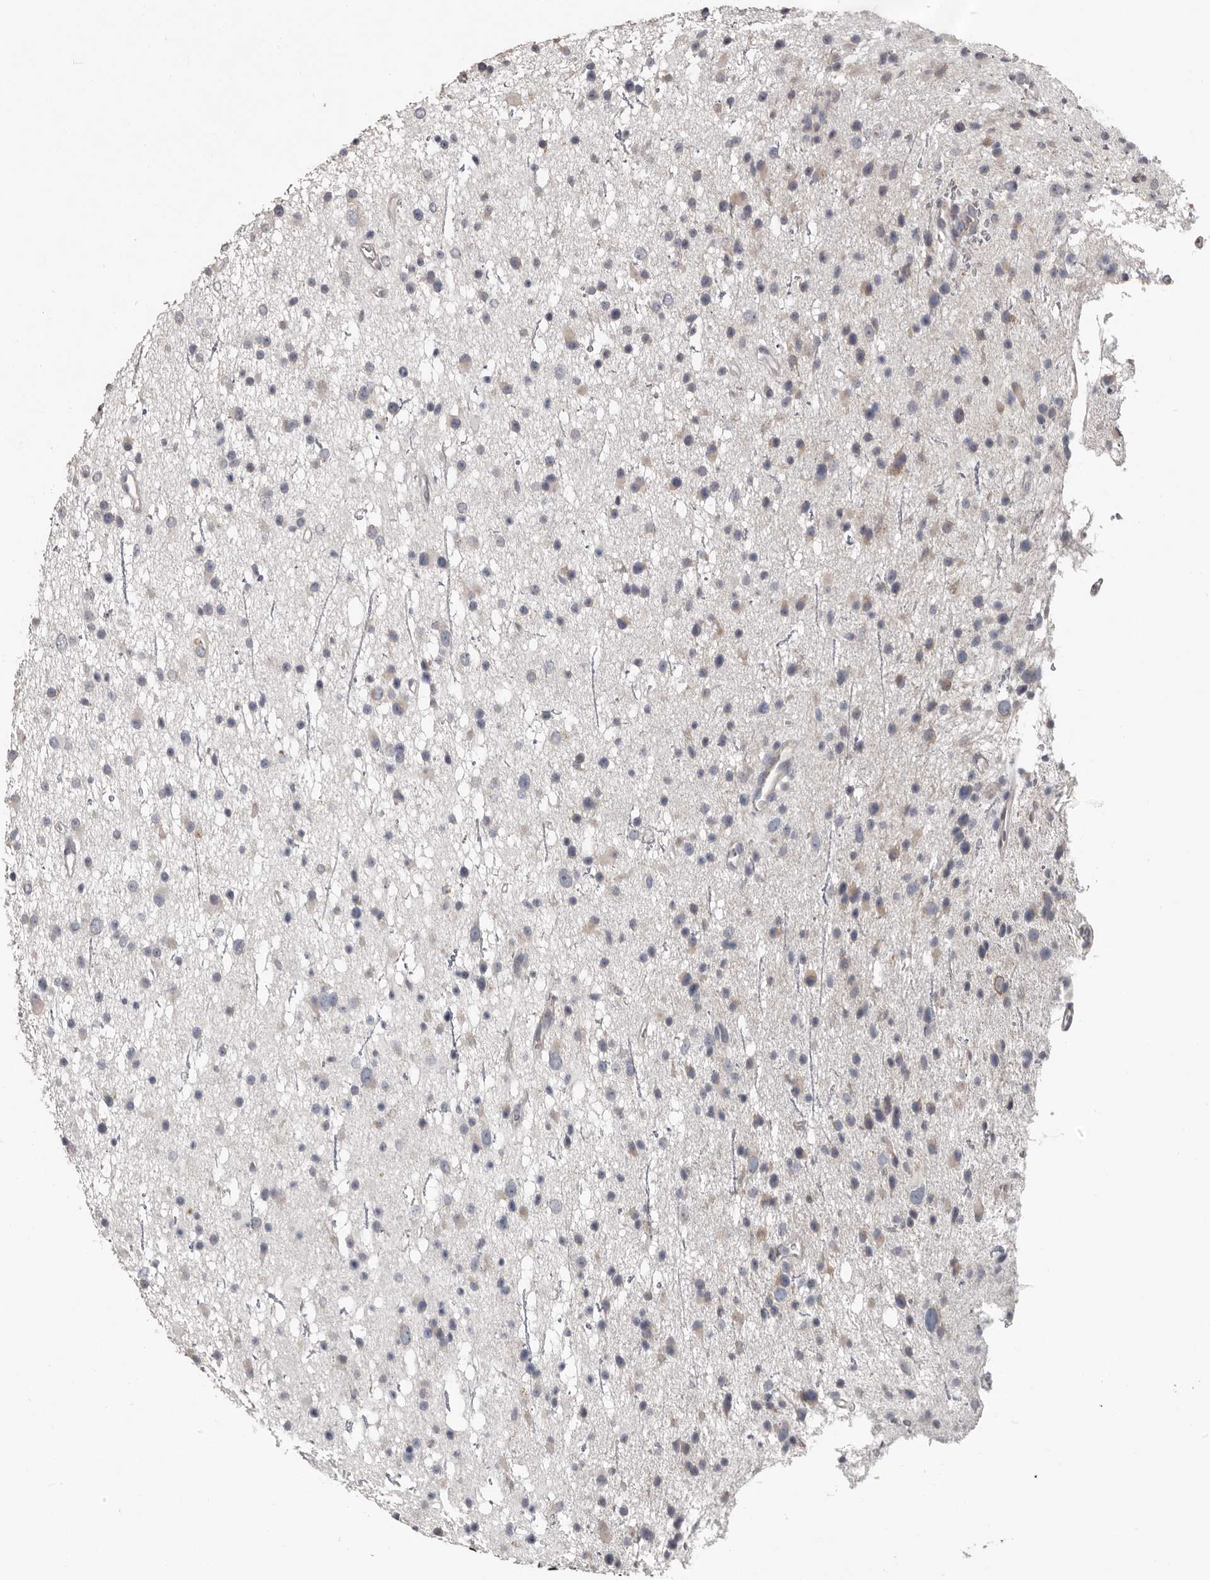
{"staining": {"intensity": "negative", "quantity": "none", "location": "none"}, "tissue": "glioma", "cell_type": "Tumor cells", "image_type": "cancer", "snomed": [{"axis": "morphology", "description": "Glioma, malignant, Low grade"}, {"axis": "topography", "description": "Cerebral cortex"}], "caption": "IHC of glioma demonstrates no expression in tumor cells. (DAB (3,3'-diaminobenzidine) immunohistochemistry with hematoxylin counter stain).", "gene": "CA6", "patient": {"sex": "female", "age": 39}}